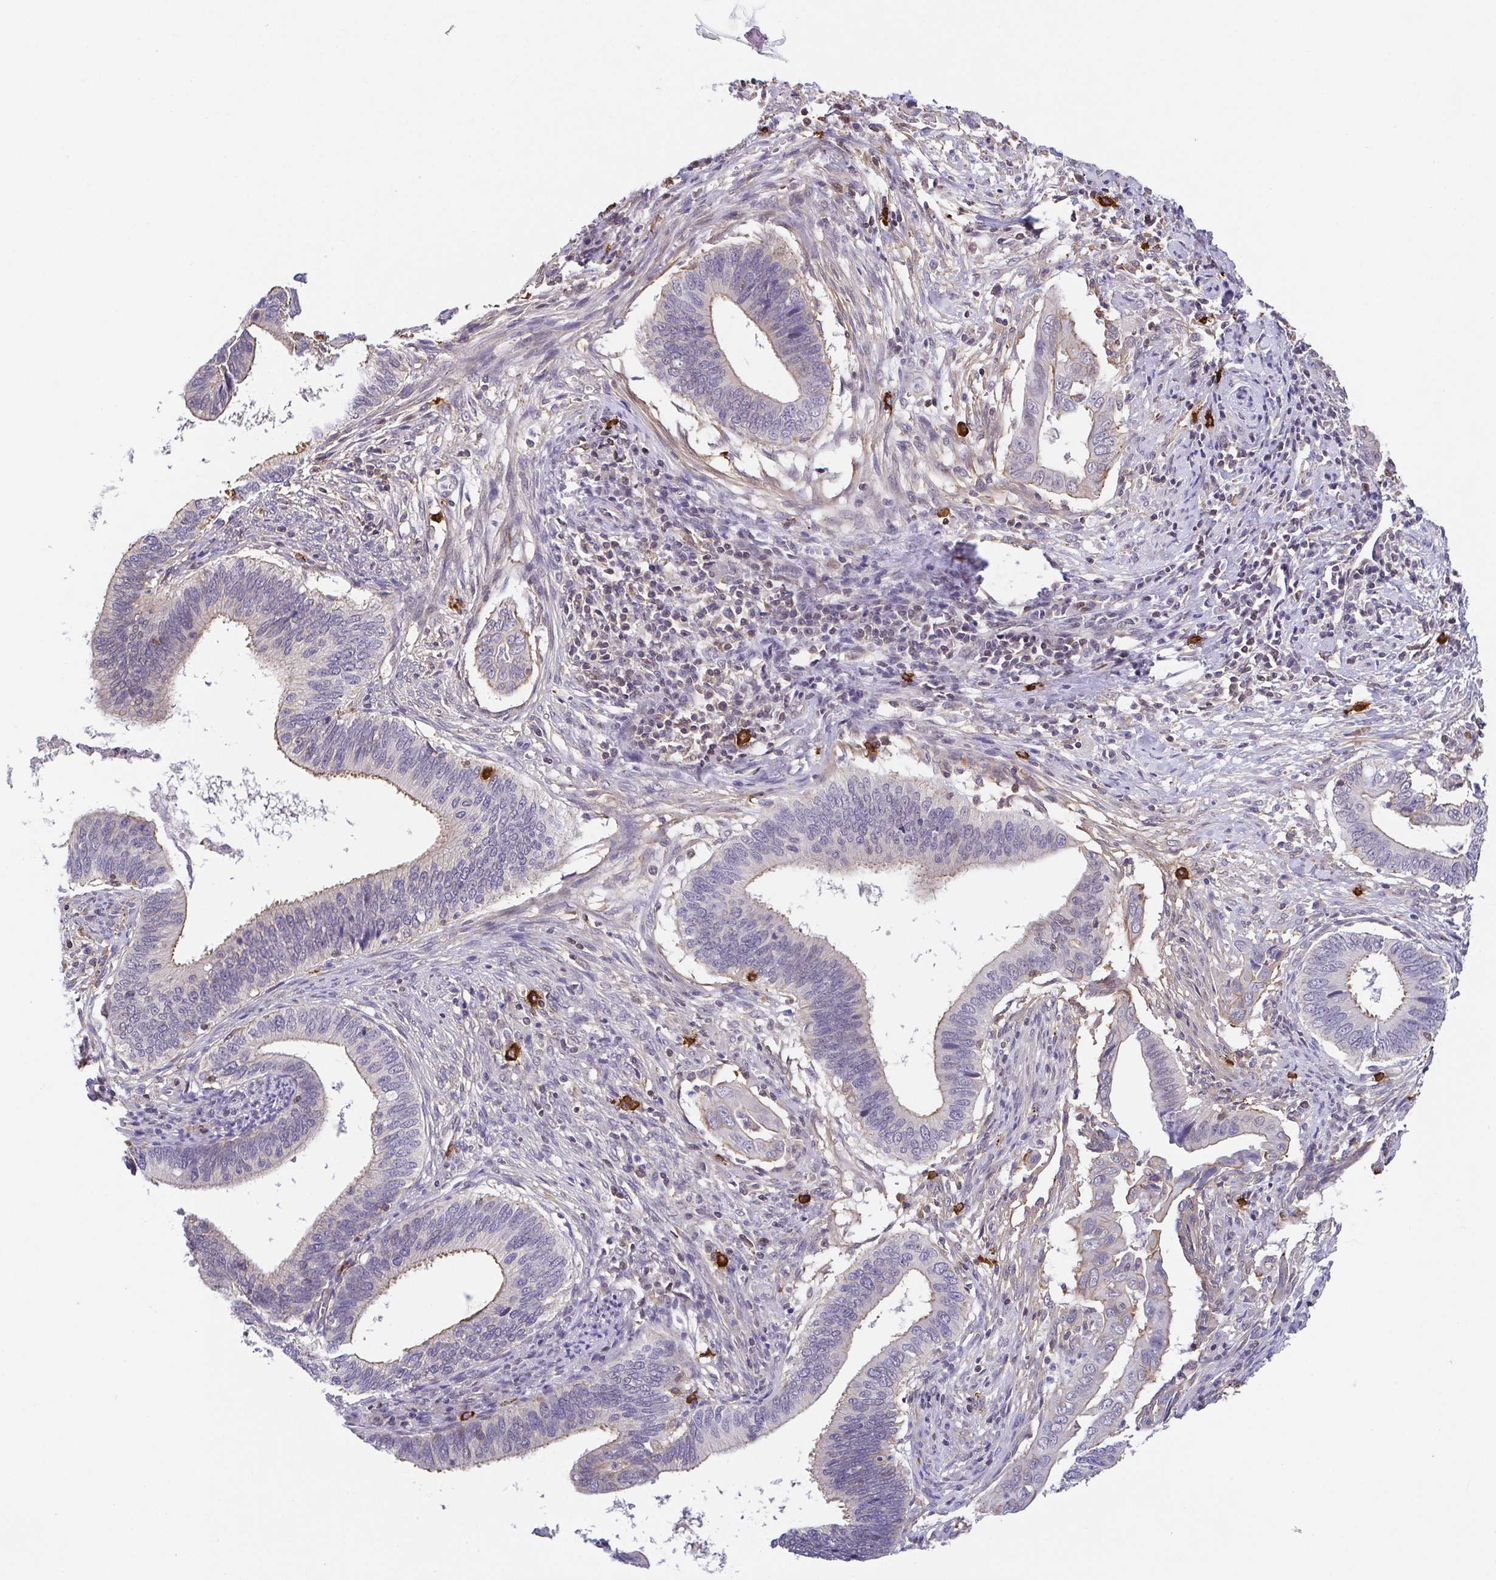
{"staining": {"intensity": "weak", "quantity": "<25%", "location": "cytoplasmic/membranous"}, "tissue": "cervical cancer", "cell_type": "Tumor cells", "image_type": "cancer", "snomed": [{"axis": "morphology", "description": "Adenocarcinoma, NOS"}, {"axis": "topography", "description": "Cervix"}], "caption": "High magnification brightfield microscopy of cervical cancer stained with DAB (3,3'-diaminobenzidine) (brown) and counterstained with hematoxylin (blue): tumor cells show no significant staining.", "gene": "PREPL", "patient": {"sex": "female", "age": 42}}